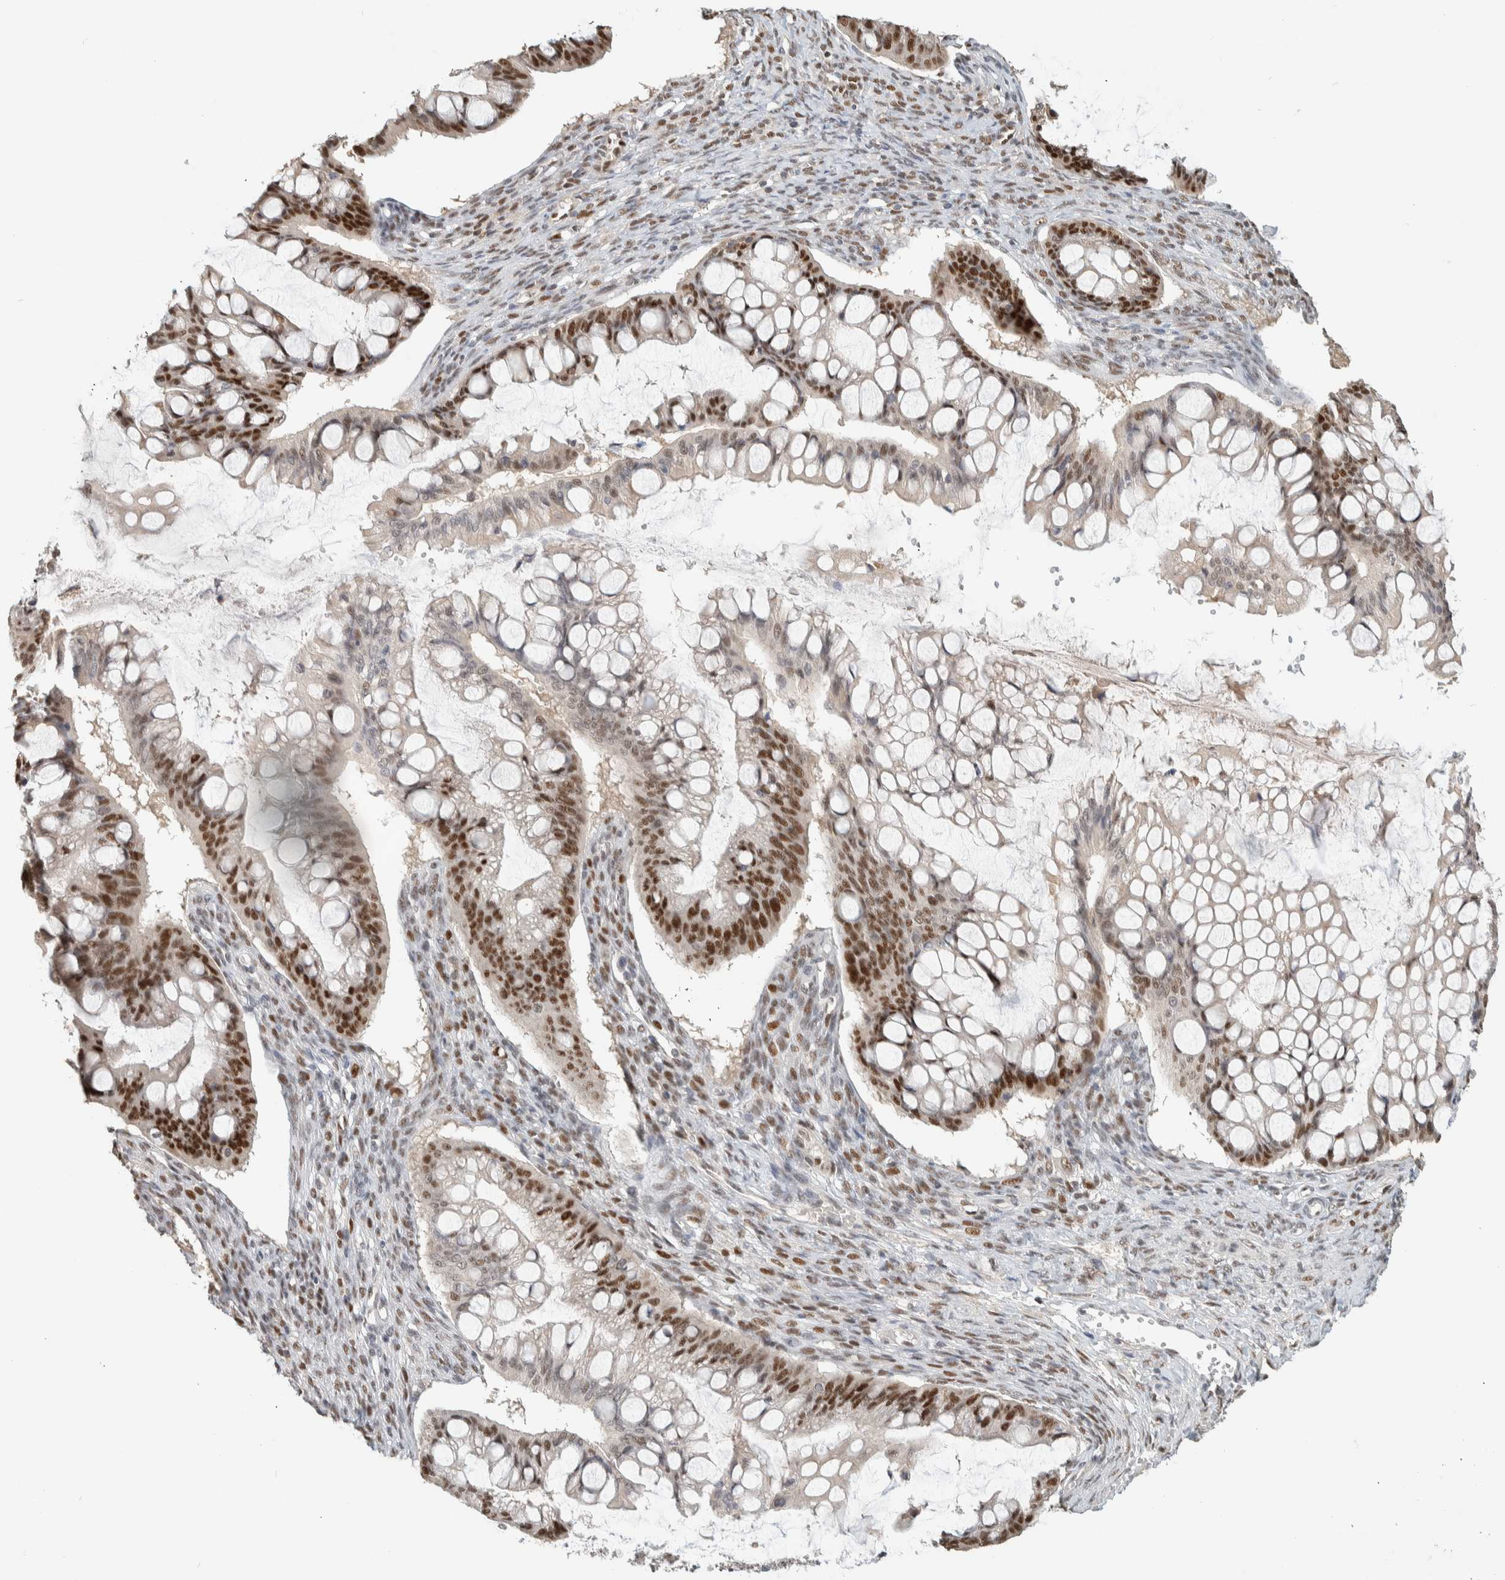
{"staining": {"intensity": "strong", "quantity": ">75%", "location": "nuclear"}, "tissue": "ovarian cancer", "cell_type": "Tumor cells", "image_type": "cancer", "snomed": [{"axis": "morphology", "description": "Cystadenocarcinoma, mucinous, NOS"}, {"axis": "topography", "description": "Ovary"}], "caption": "Protein expression analysis of ovarian mucinous cystadenocarcinoma exhibits strong nuclear expression in about >75% of tumor cells. (Stains: DAB (3,3'-diaminobenzidine) in brown, nuclei in blue, Microscopy: brightfield microscopy at high magnification).", "gene": "PUS7", "patient": {"sex": "female", "age": 73}}